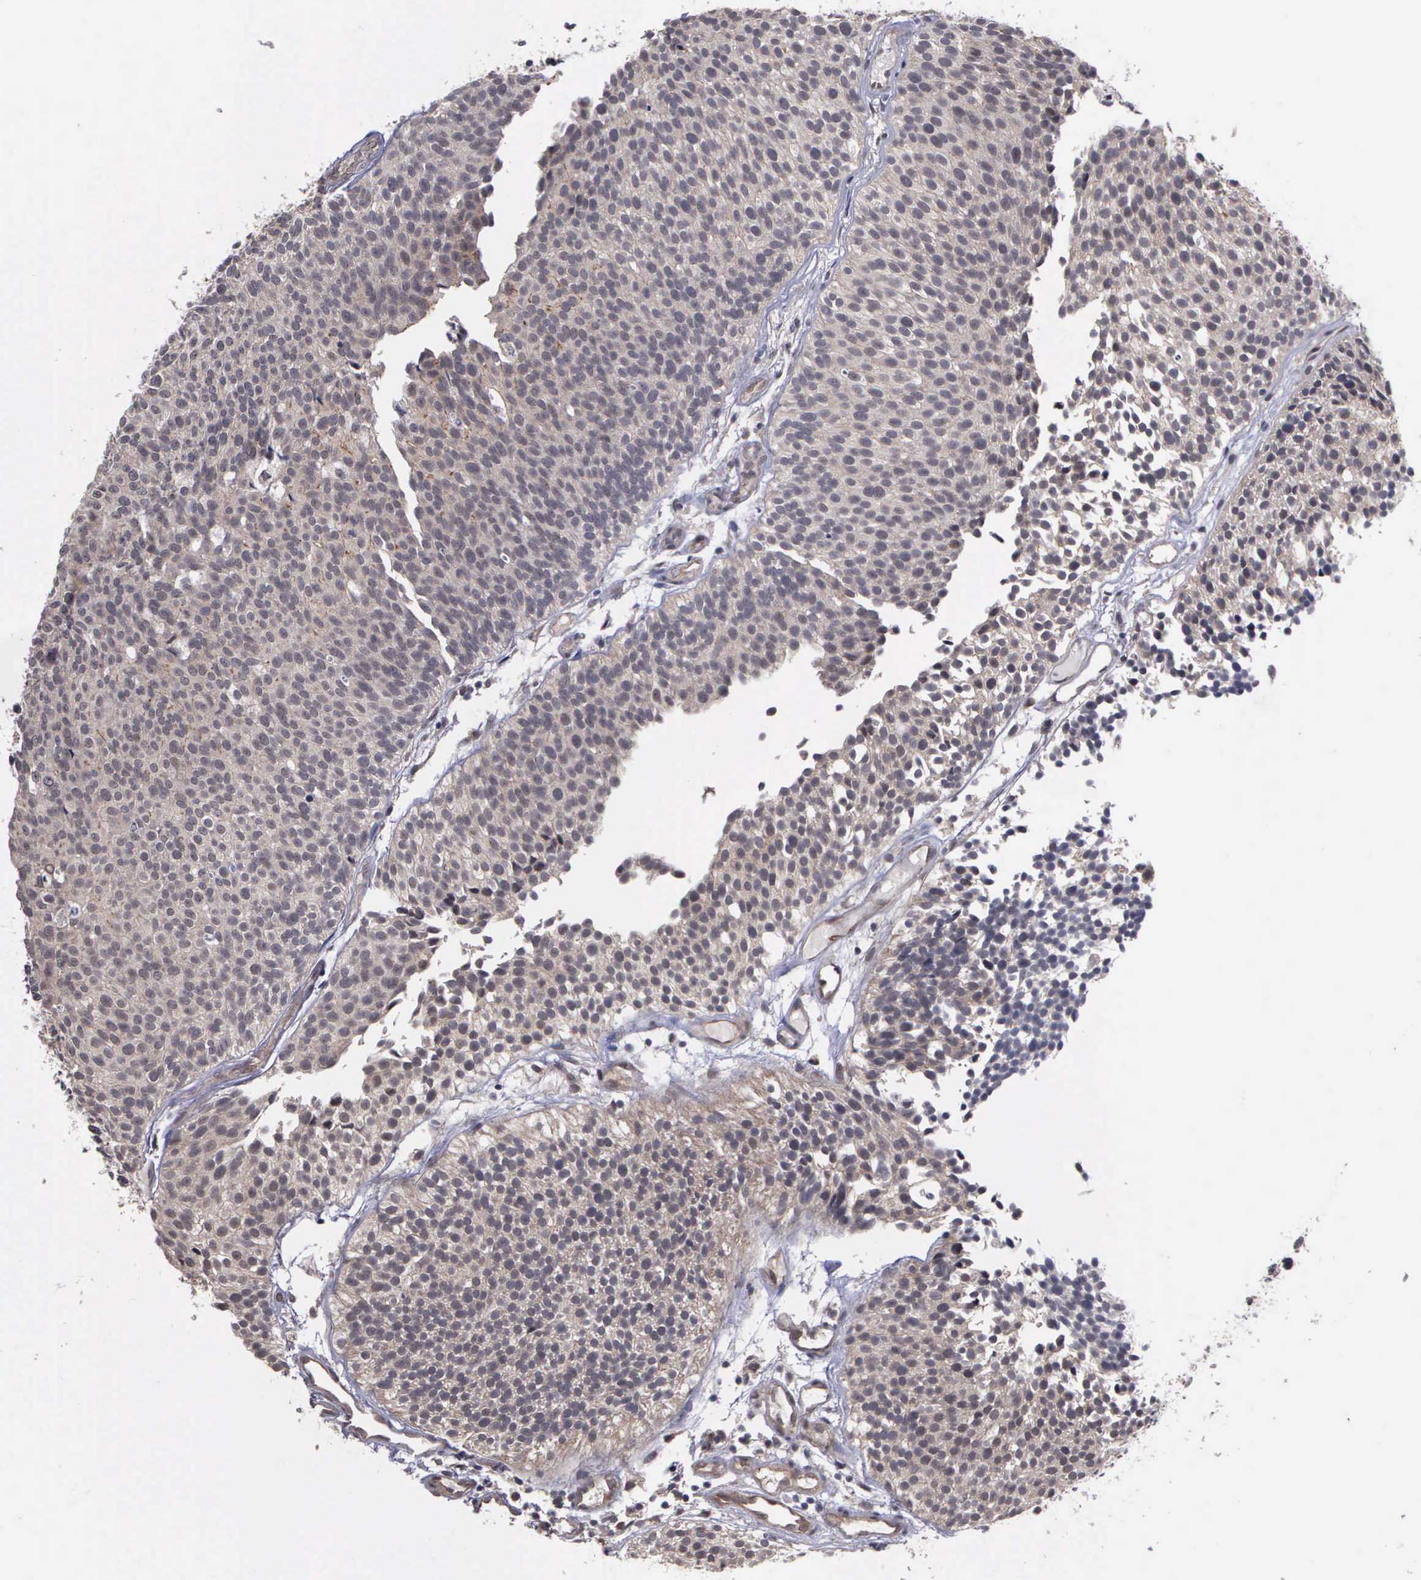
{"staining": {"intensity": "weak", "quantity": "25%-75%", "location": "cytoplasmic/membranous,nuclear"}, "tissue": "urothelial cancer", "cell_type": "Tumor cells", "image_type": "cancer", "snomed": [{"axis": "morphology", "description": "Urothelial carcinoma, Low grade"}, {"axis": "topography", "description": "Urinary bladder"}], "caption": "About 25%-75% of tumor cells in human low-grade urothelial carcinoma exhibit weak cytoplasmic/membranous and nuclear protein staining as visualized by brown immunohistochemical staining.", "gene": "MAP3K9", "patient": {"sex": "male", "age": 85}}